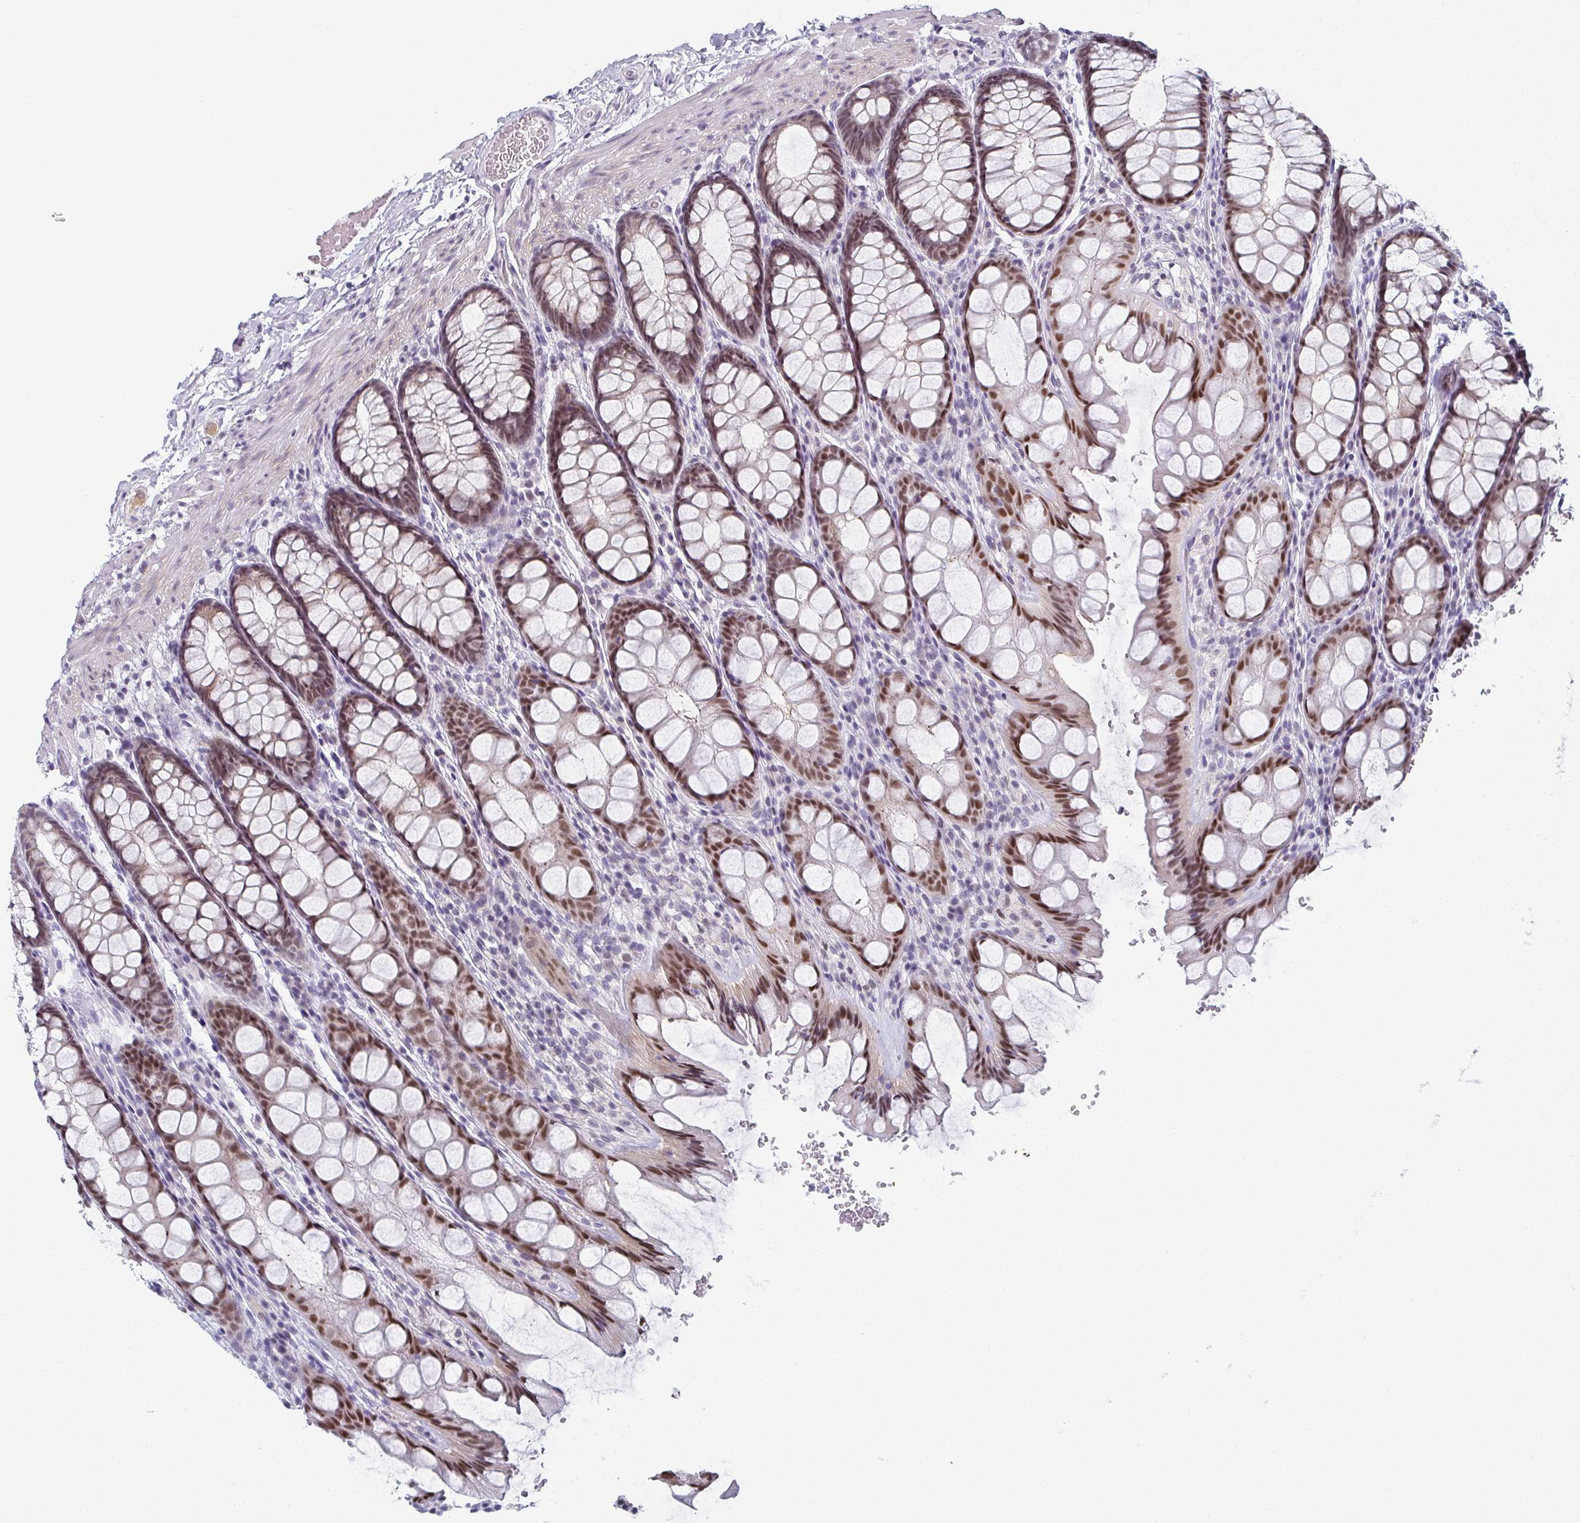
{"staining": {"intensity": "negative", "quantity": "none", "location": "none"}, "tissue": "colon", "cell_type": "Endothelial cells", "image_type": "normal", "snomed": [{"axis": "morphology", "description": "Normal tissue, NOS"}, {"axis": "topography", "description": "Colon"}], "caption": "An image of colon stained for a protein demonstrates no brown staining in endothelial cells.", "gene": "PYCR3", "patient": {"sex": "male", "age": 47}}